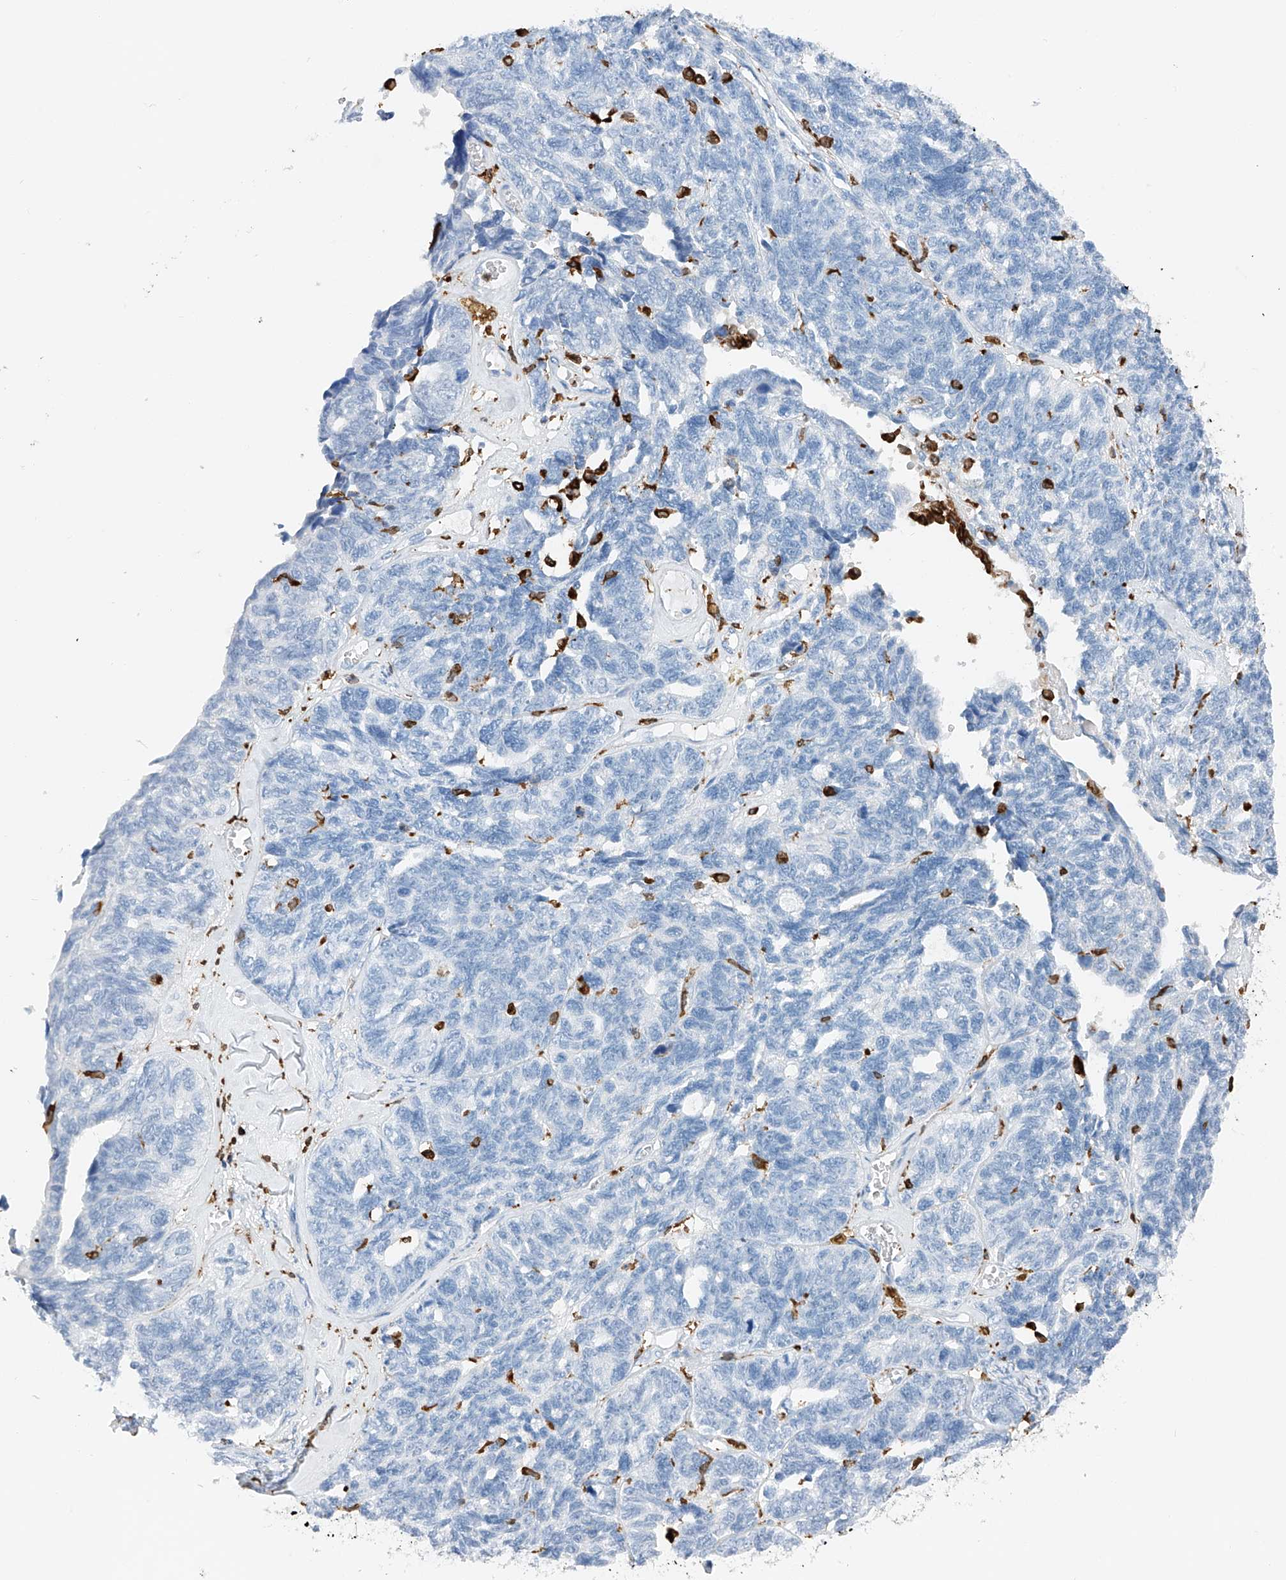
{"staining": {"intensity": "negative", "quantity": "none", "location": "none"}, "tissue": "ovarian cancer", "cell_type": "Tumor cells", "image_type": "cancer", "snomed": [{"axis": "morphology", "description": "Cystadenocarcinoma, serous, NOS"}, {"axis": "topography", "description": "Ovary"}], "caption": "Ovarian cancer (serous cystadenocarcinoma) was stained to show a protein in brown. There is no significant positivity in tumor cells. The staining is performed using DAB brown chromogen with nuclei counter-stained in using hematoxylin.", "gene": "TBXAS1", "patient": {"sex": "female", "age": 79}}